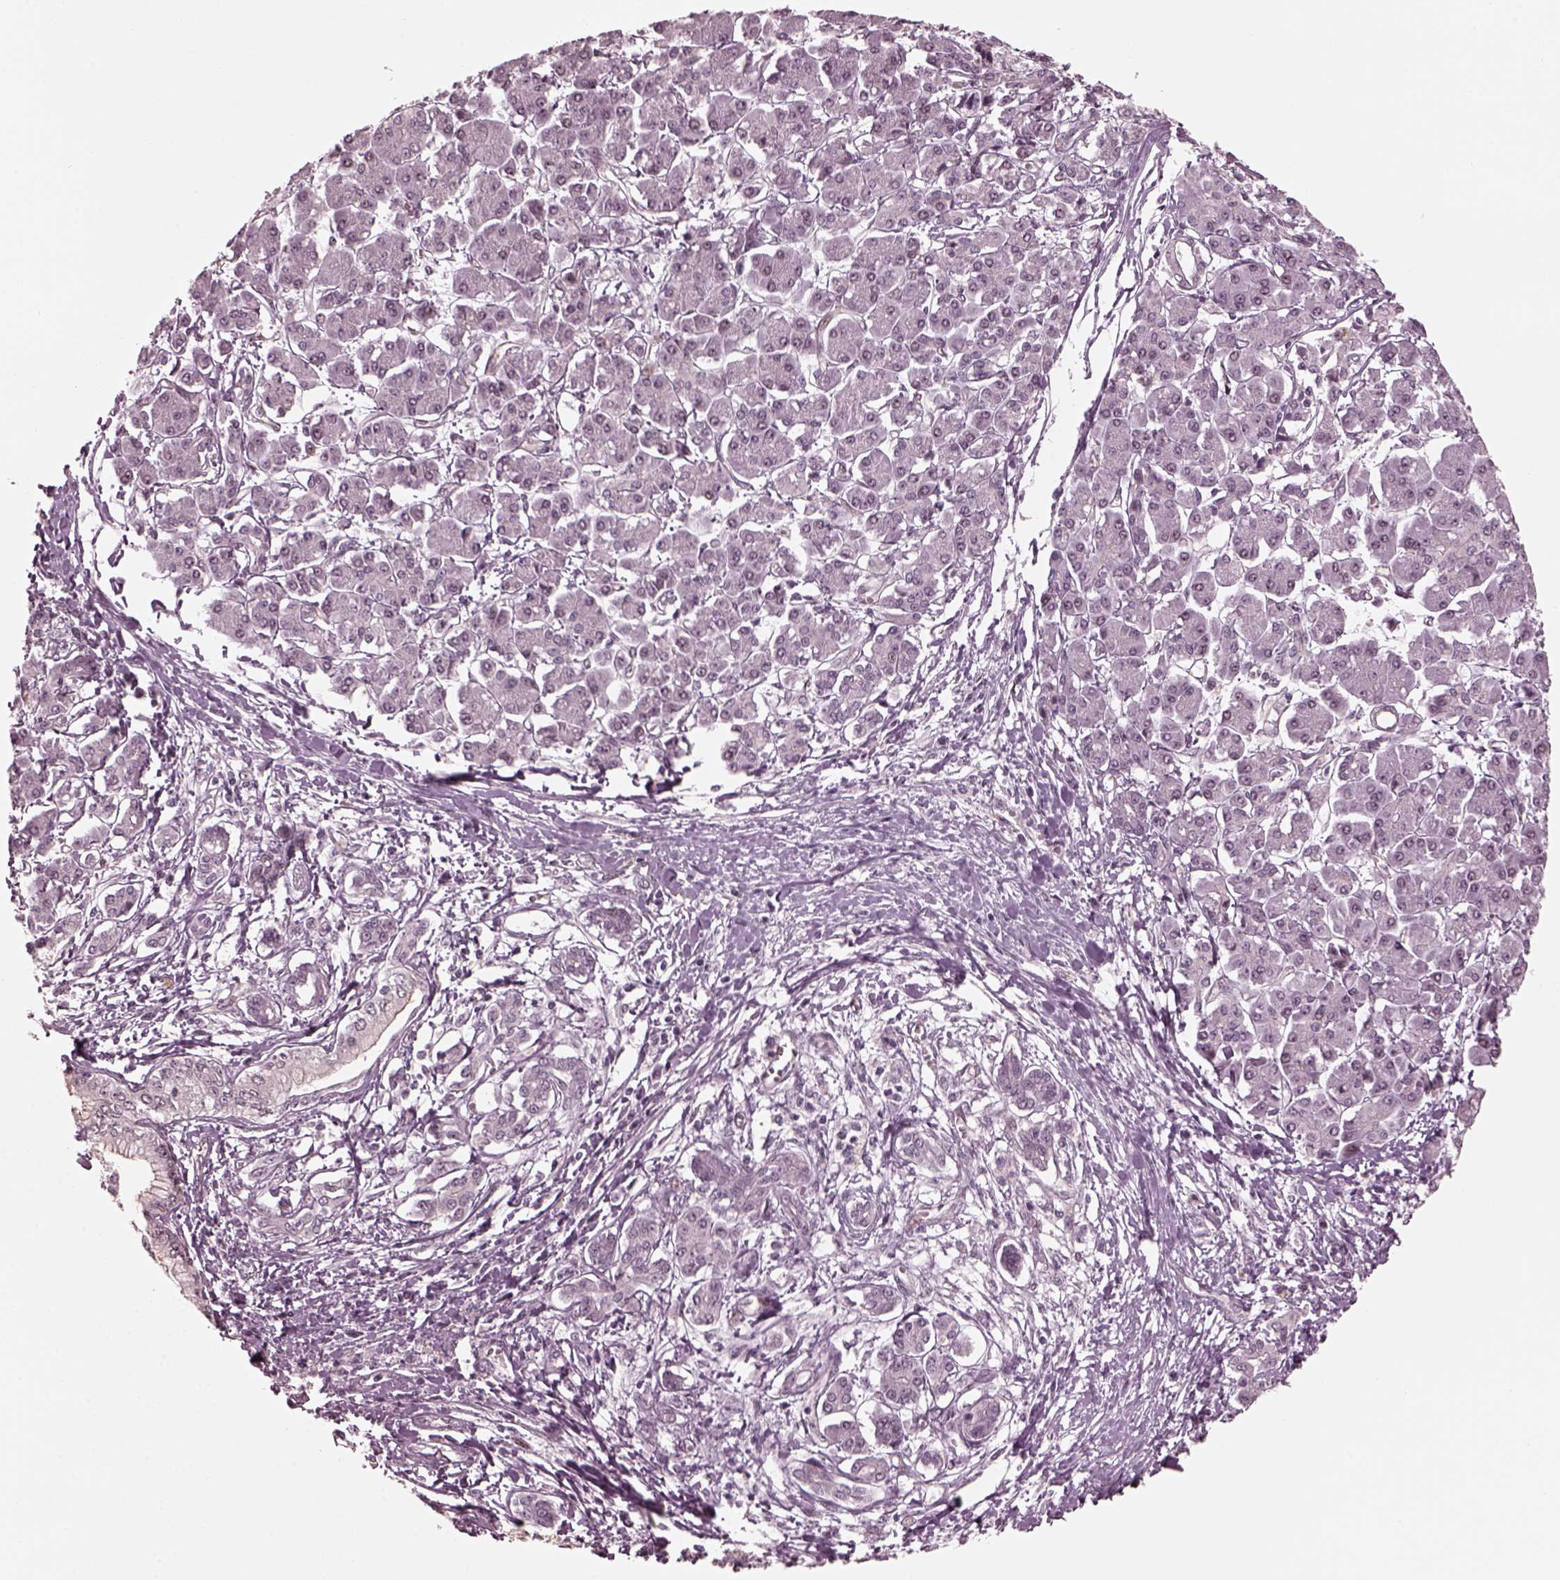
{"staining": {"intensity": "negative", "quantity": "none", "location": "none"}, "tissue": "pancreatic cancer", "cell_type": "Tumor cells", "image_type": "cancer", "snomed": [{"axis": "morphology", "description": "Adenocarcinoma, NOS"}, {"axis": "topography", "description": "Pancreas"}], "caption": "Tumor cells are negative for protein expression in human adenocarcinoma (pancreatic). The staining was performed using DAB (3,3'-diaminobenzidine) to visualize the protein expression in brown, while the nuclei were stained in blue with hematoxylin (Magnification: 20x).", "gene": "TRIB3", "patient": {"sex": "female", "age": 68}}